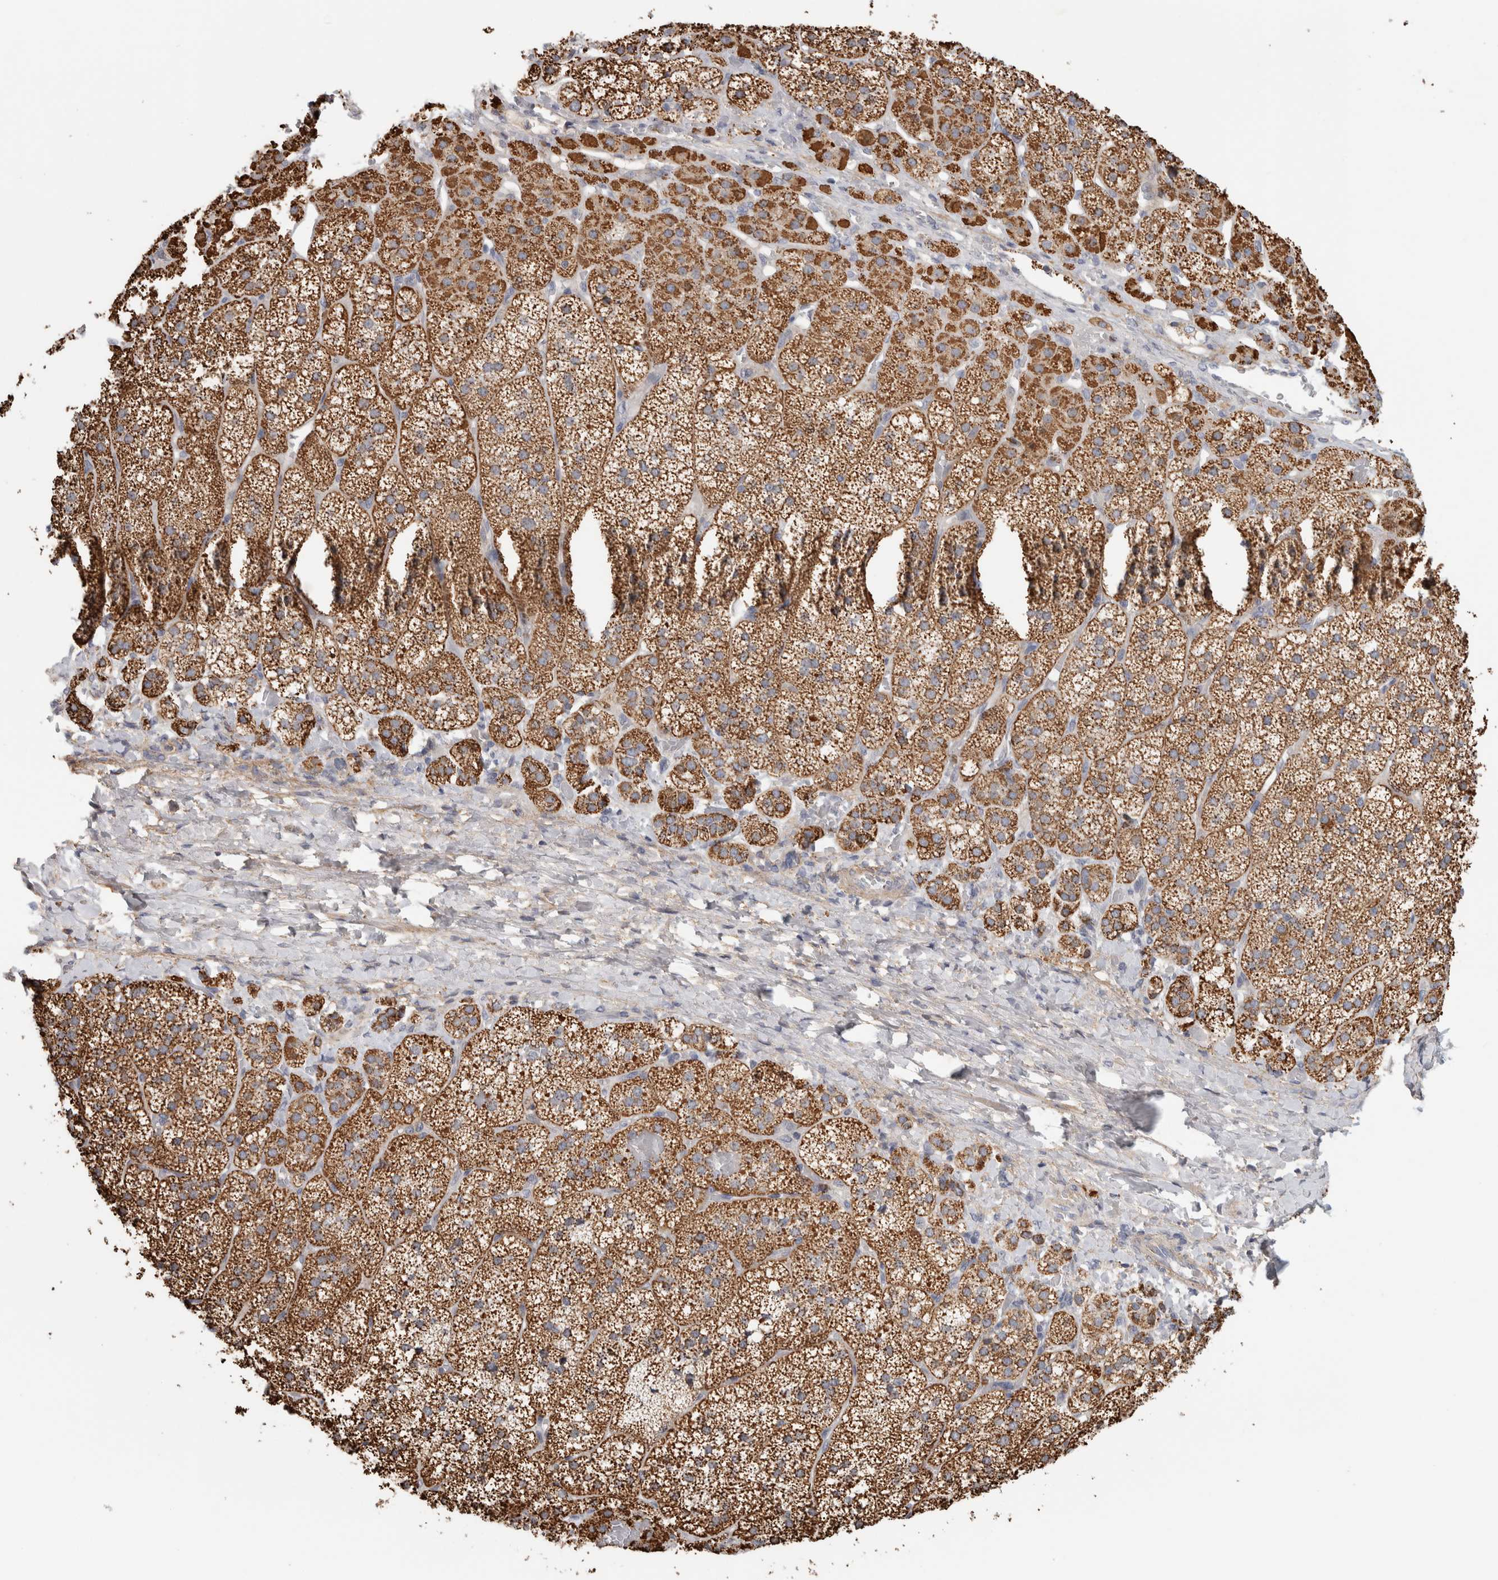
{"staining": {"intensity": "moderate", "quantity": ">75%", "location": "cytoplasmic/membranous"}, "tissue": "adrenal gland", "cell_type": "Glandular cells", "image_type": "normal", "snomed": [{"axis": "morphology", "description": "Normal tissue, NOS"}, {"axis": "topography", "description": "Adrenal gland"}], "caption": "Protein staining exhibits moderate cytoplasmic/membranous expression in approximately >75% of glandular cells in normal adrenal gland.", "gene": "ST8SIA1", "patient": {"sex": "female", "age": 44}}